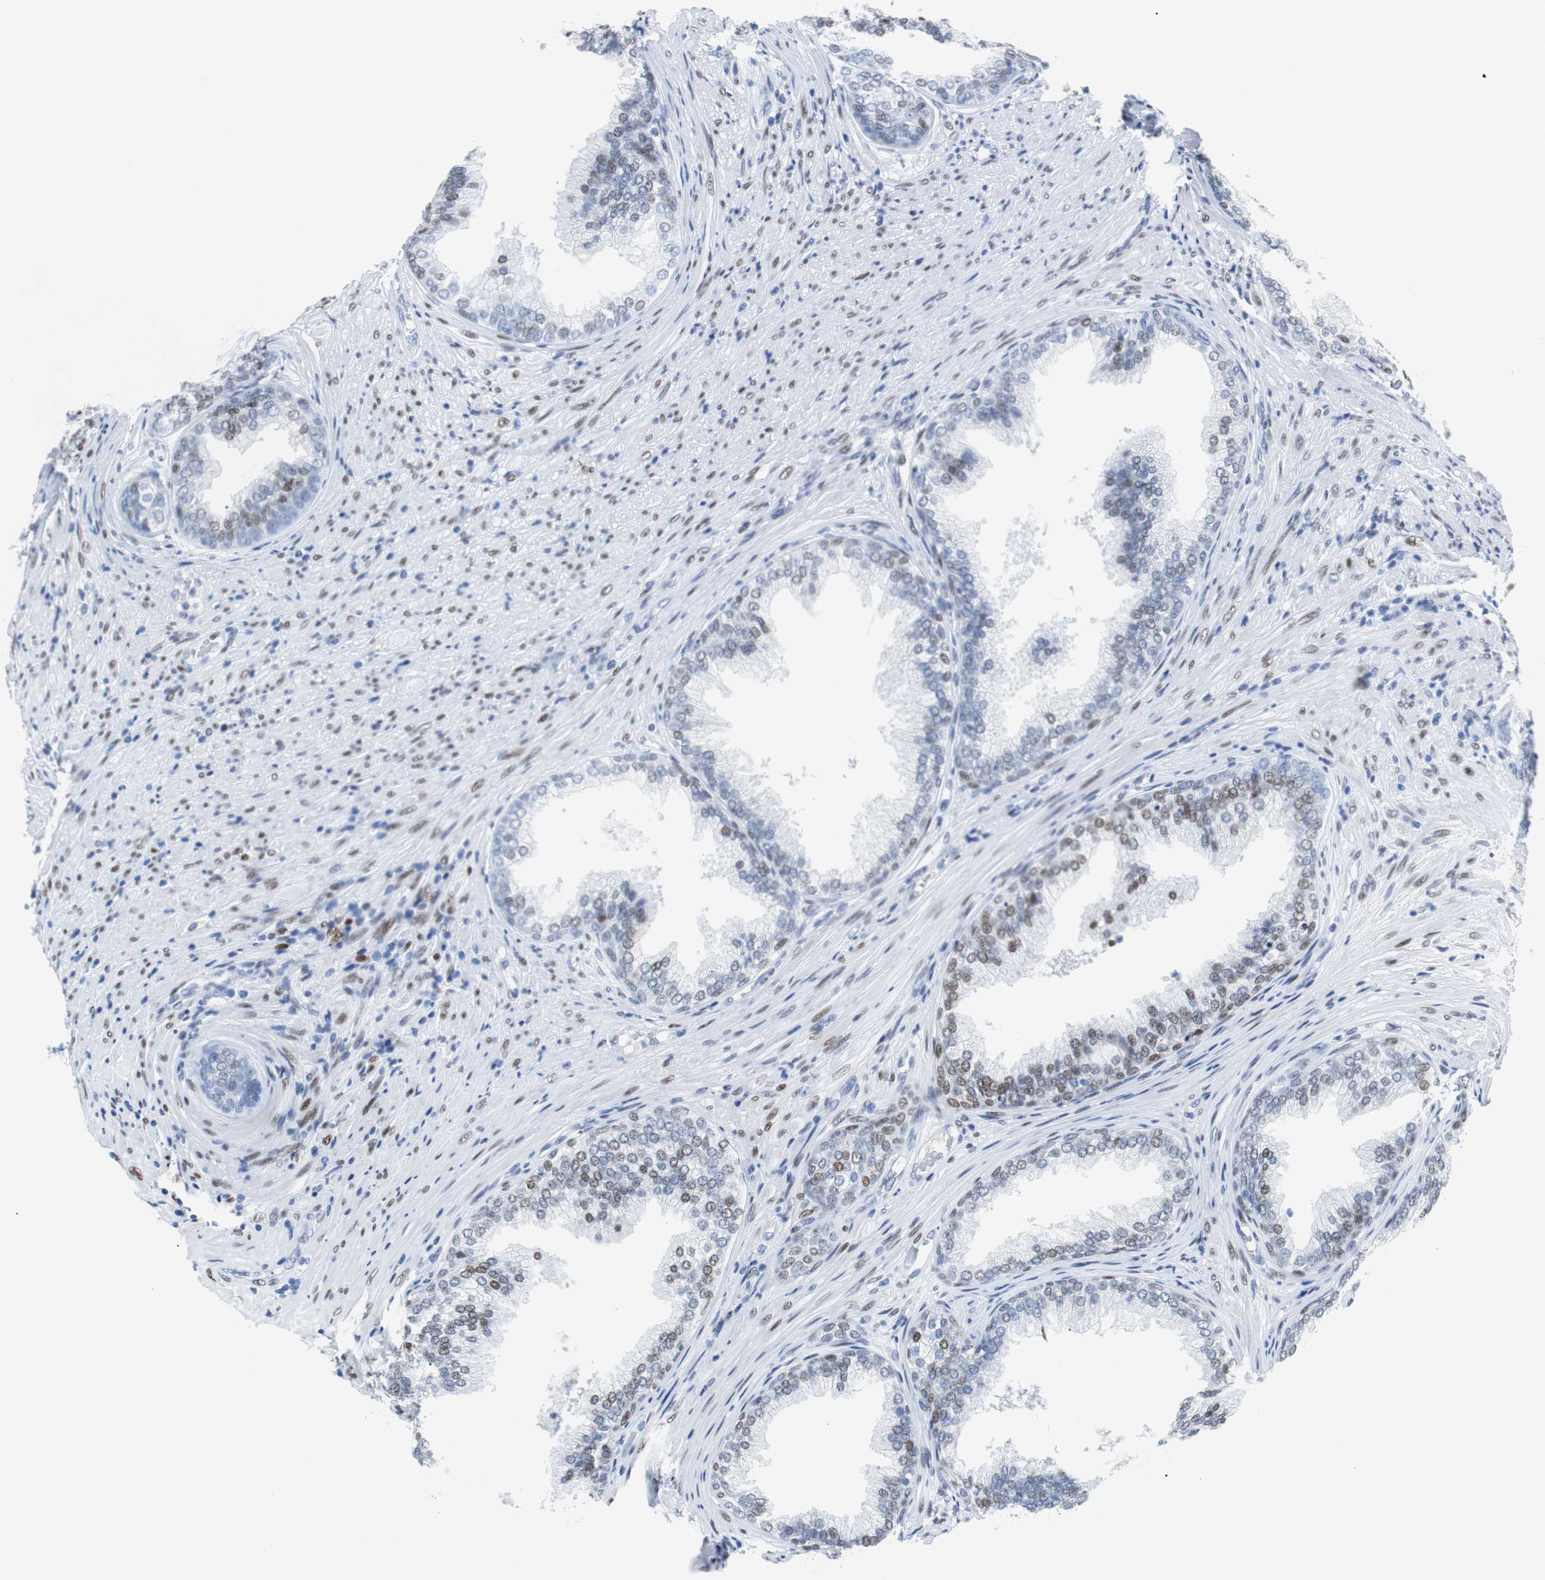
{"staining": {"intensity": "weak", "quantity": "<25%", "location": "nuclear"}, "tissue": "prostate", "cell_type": "Glandular cells", "image_type": "normal", "snomed": [{"axis": "morphology", "description": "Normal tissue, NOS"}, {"axis": "topography", "description": "Prostate"}], "caption": "Immunohistochemistry micrograph of normal prostate stained for a protein (brown), which shows no staining in glandular cells. Brightfield microscopy of immunohistochemistry (IHC) stained with DAB (brown) and hematoxylin (blue), captured at high magnification.", "gene": "JUN", "patient": {"sex": "male", "age": 76}}